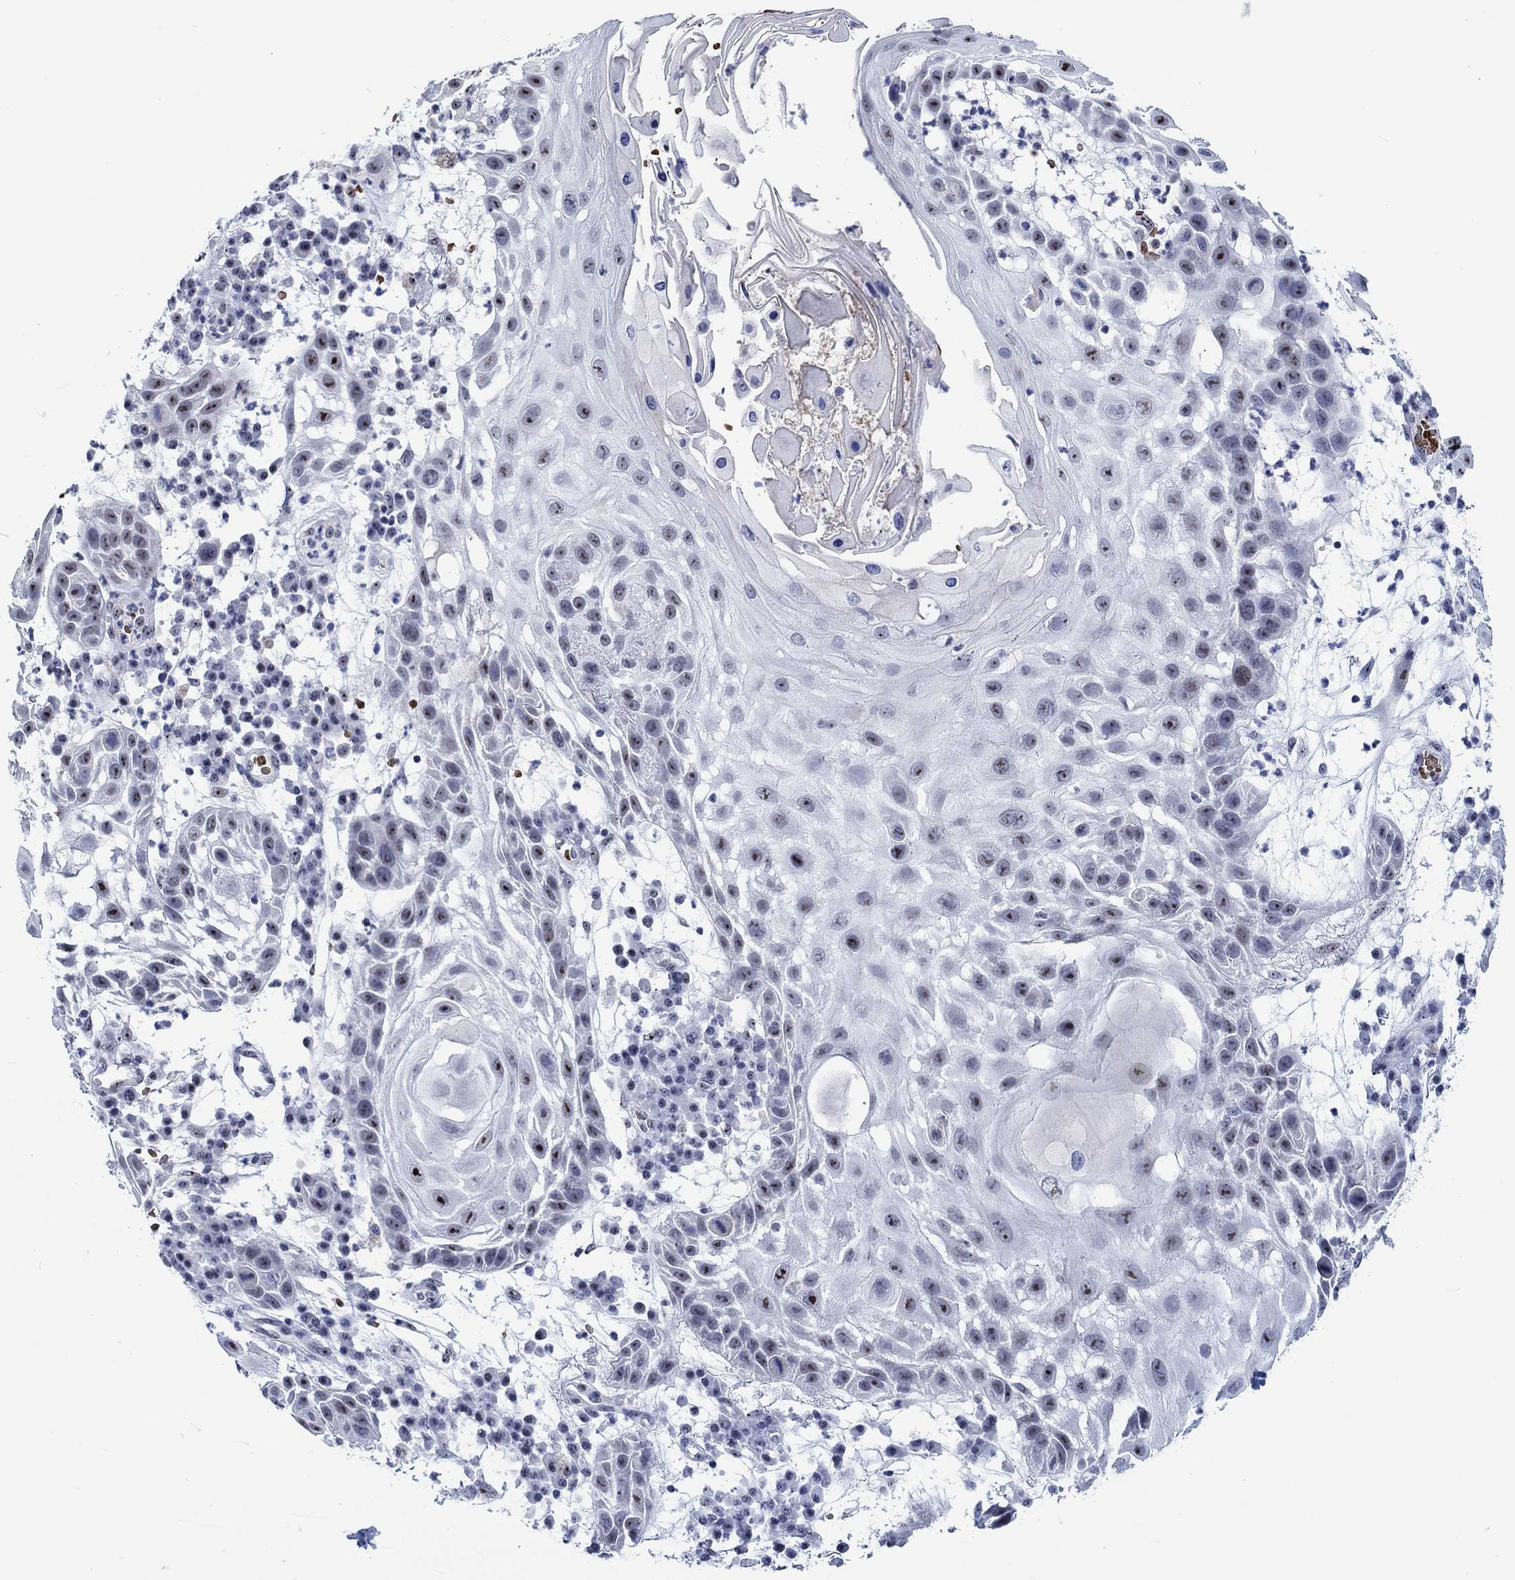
{"staining": {"intensity": "strong", "quantity": "25%-75%", "location": "nuclear"}, "tissue": "skin cancer", "cell_type": "Tumor cells", "image_type": "cancer", "snomed": [{"axis": "morphology", "description": "Normal tissue, NOS"}, {"axis": "morphology", "description": "Squamous cell carcinoma, NOS"}, {"axis": "topography", "description": "Skin"}], "caption": "Brown immunohistochemical staining in skin squamous cell carcinoma demonstrates strong nuclear positivity in approximately 25%-75% of tumor cells. Immunohistochemistry stains the protein in brown and the nuclei are stained blue.", "gene": "ZNF446", "patient": {"sex": "male", "age": 79}}